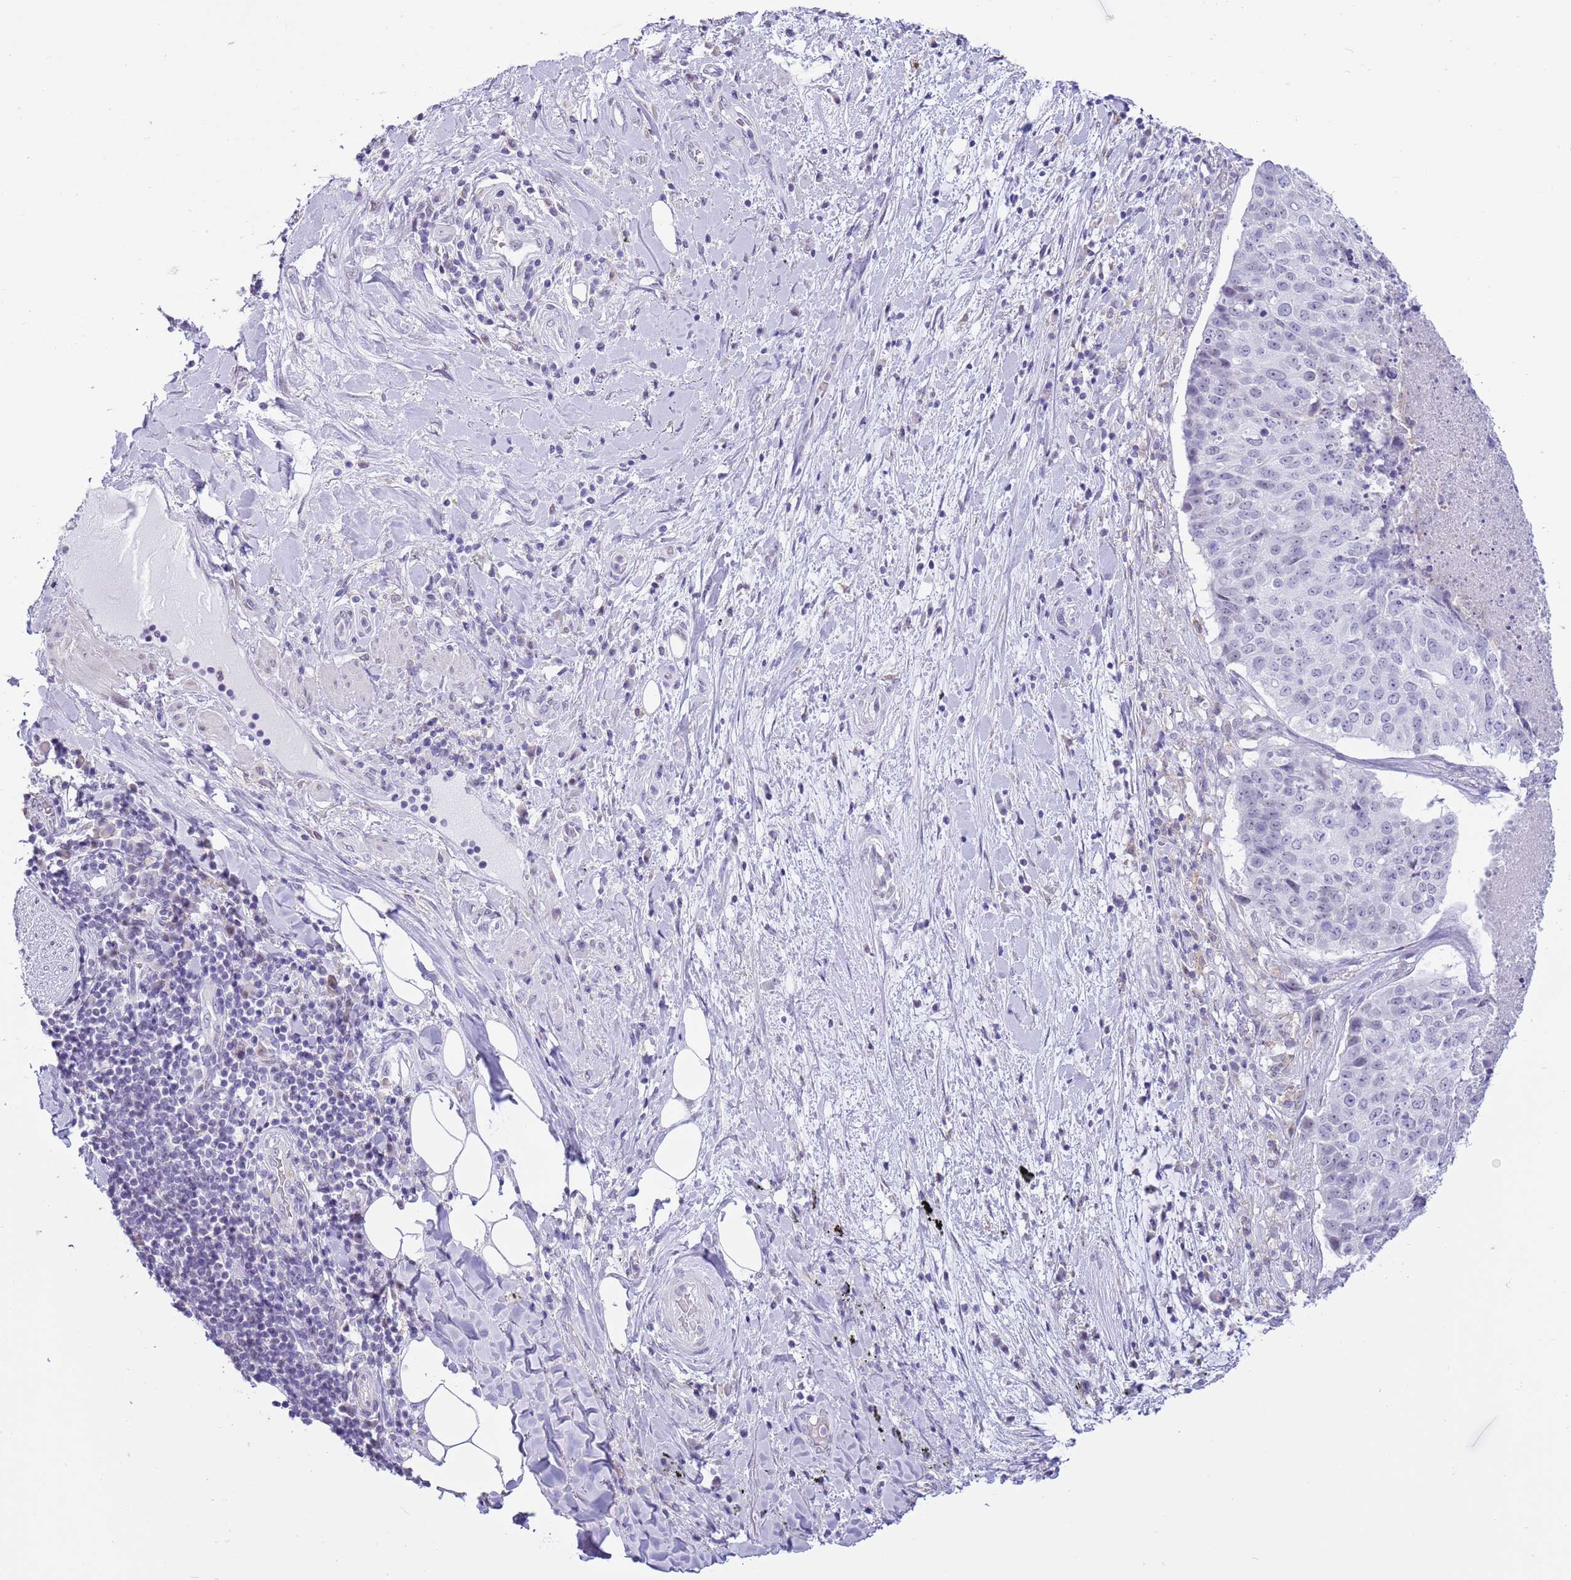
{"staining": {"intensity": "negative", "quantity": "none", "location": "none"}, "tissue": "adipose tissue", "cell_type": "Adipocytes", "image_type": "normal", "snomed": [{"axis": "morphology", "description": "Normal tissue, NOS"}, {"axis": "morphology", "description": "Squamous cell carcinoma, NOS"}, {"axis": "topography", "description": "Bronchus"}, {"axis": "topography", "description": "Lung"}], "caption": "DAB immunohistochemical staining of normal human adipose tissue shows no significant expression in adipocytes.", "gene": "PPP1R17", "patient": {"sex": "male", "age": 64}}